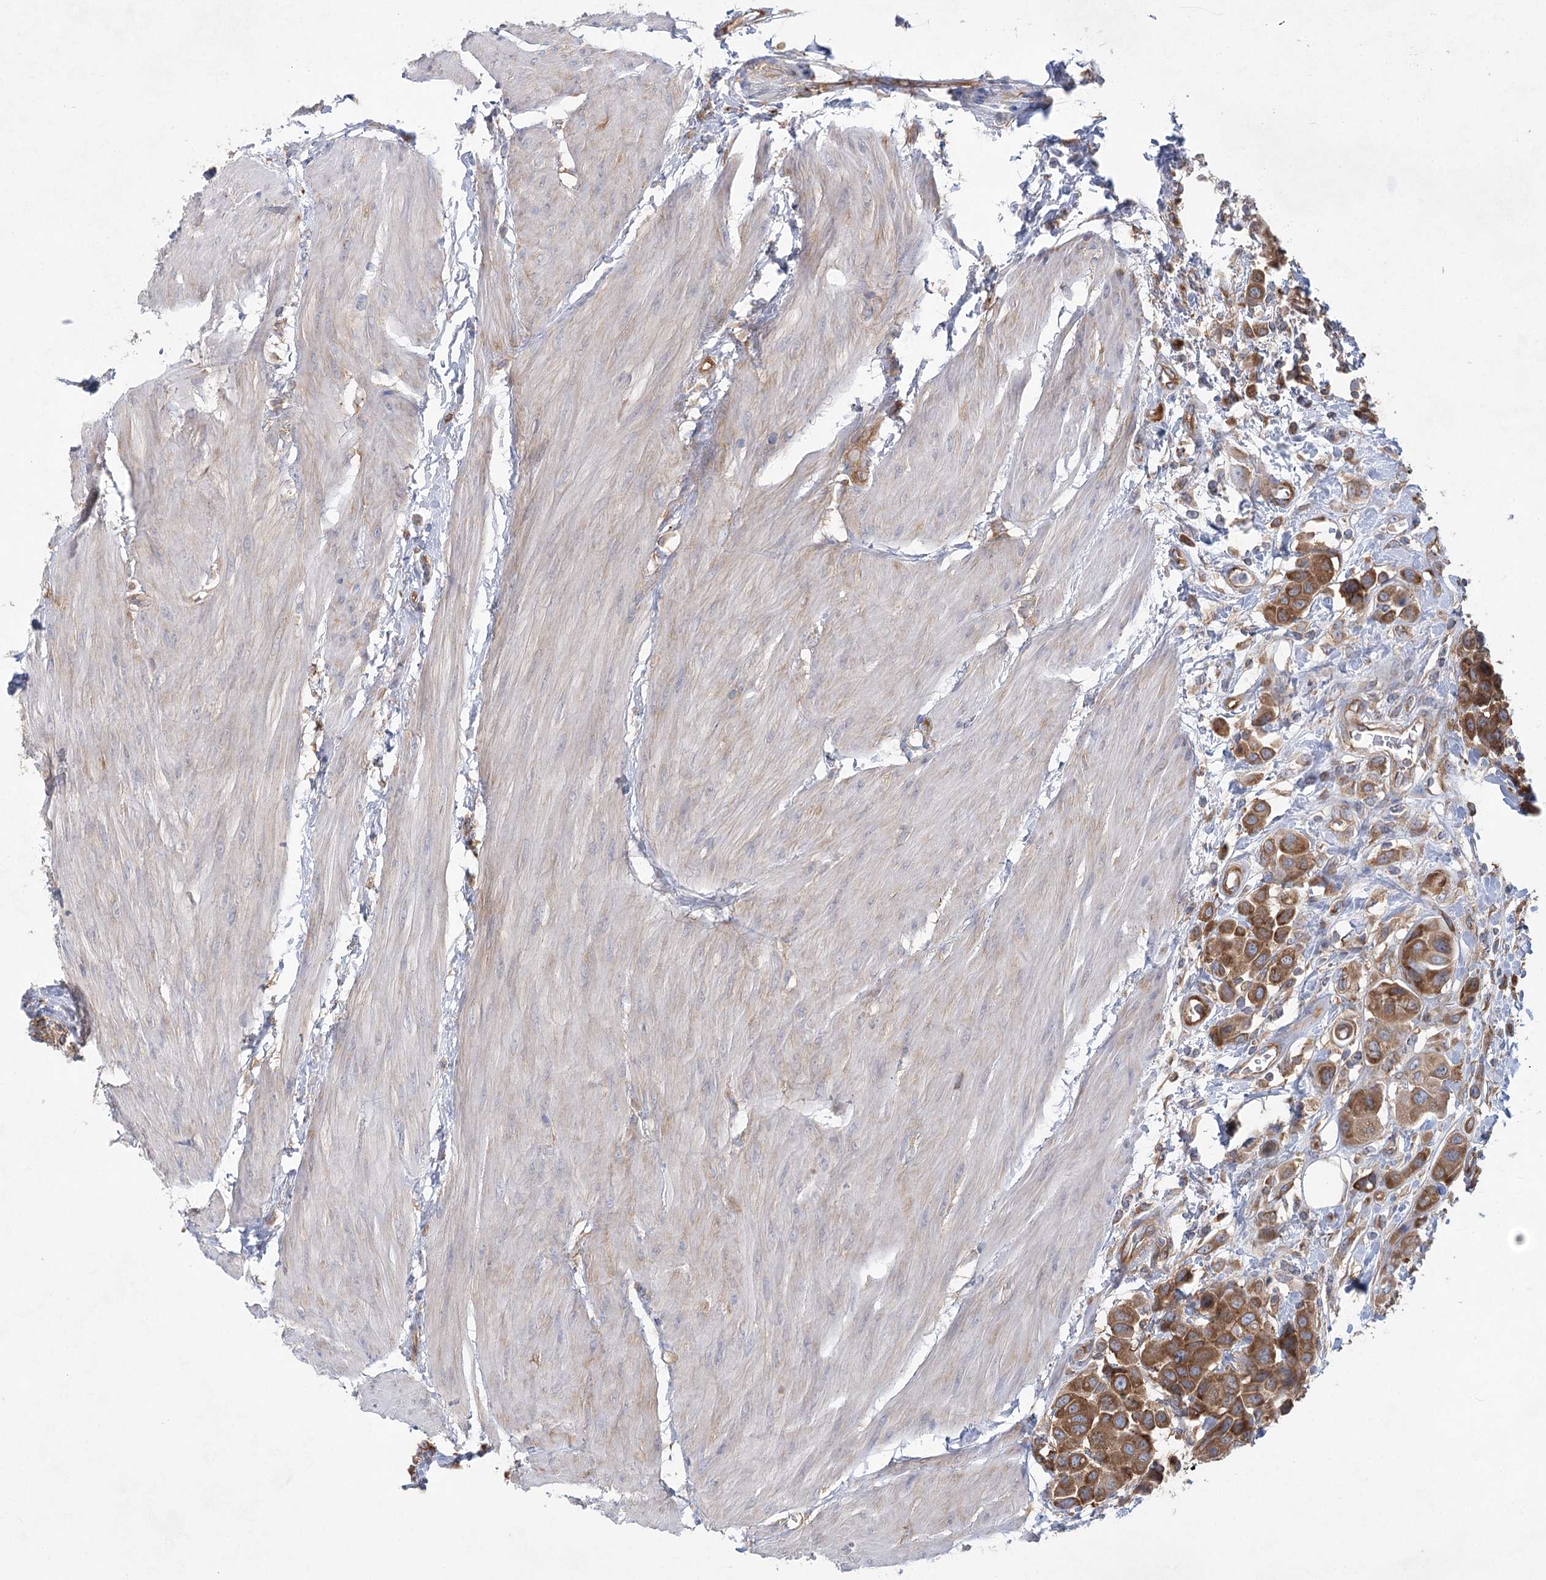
{"staining": {"intensity": "moderate", "quantity": ">75%", "location": "cytoplasmic/membranous"}, "tissue": "urothelial cancer", "cell_type": "Tumor cells", "image_type": "cancer", "snomed": [{"axis": "morphology", "description": "Urothelial carcinoma, High grade"}, {"axis": "topography", "description": "Urinary bladder"}], "caption": "About >75% of tumor cells in human urothelial cancer exhibit moderate cytoplasmic/membranous protein positivity as visualized by brown immunohistochemical staining.", "gene": "EIF3A", "patient": {"sex": "male", "age": 50}}